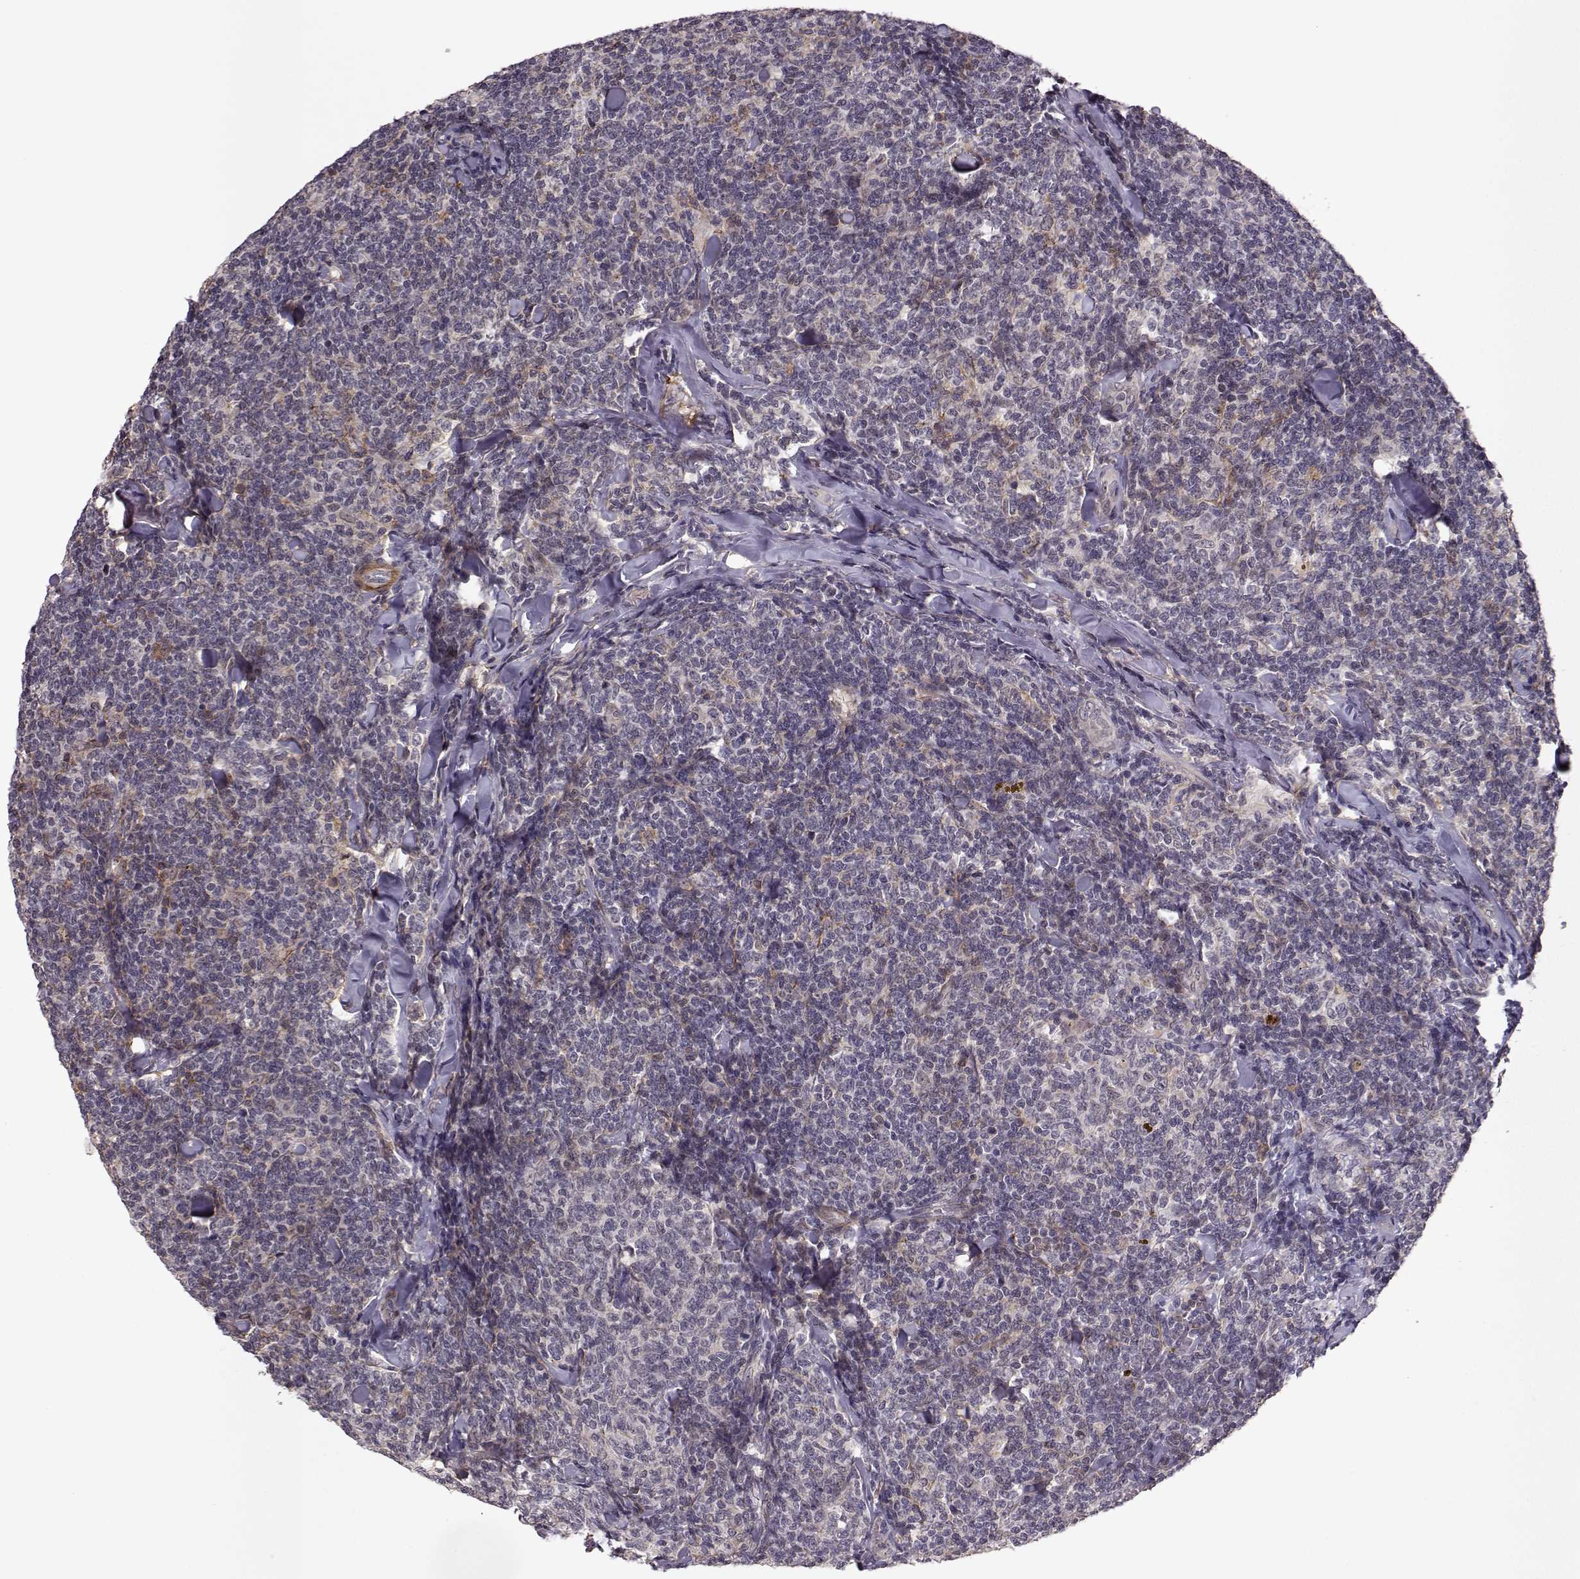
{"staining": {"intensity": "negative", "quantity": "none", "location": "none"}, "tissue": "lymphoma", "cell_type": "Tumor cells", "image_type": "cancer", "snomed": [{"axis": "morphology", "description": "Malignant lymphoma, non-Hodgkin's type, Low grade"}, {"axis": "topography", "description": "Lymph node"}], "caption": "This is an immunohistochemistry image of malignant lymphoma, non-Hodgkin's type (low-grade). There is no staining in tumor cells.", "gene": "PLEKHG3", "patient": {"sex": "female", "age": 56}}